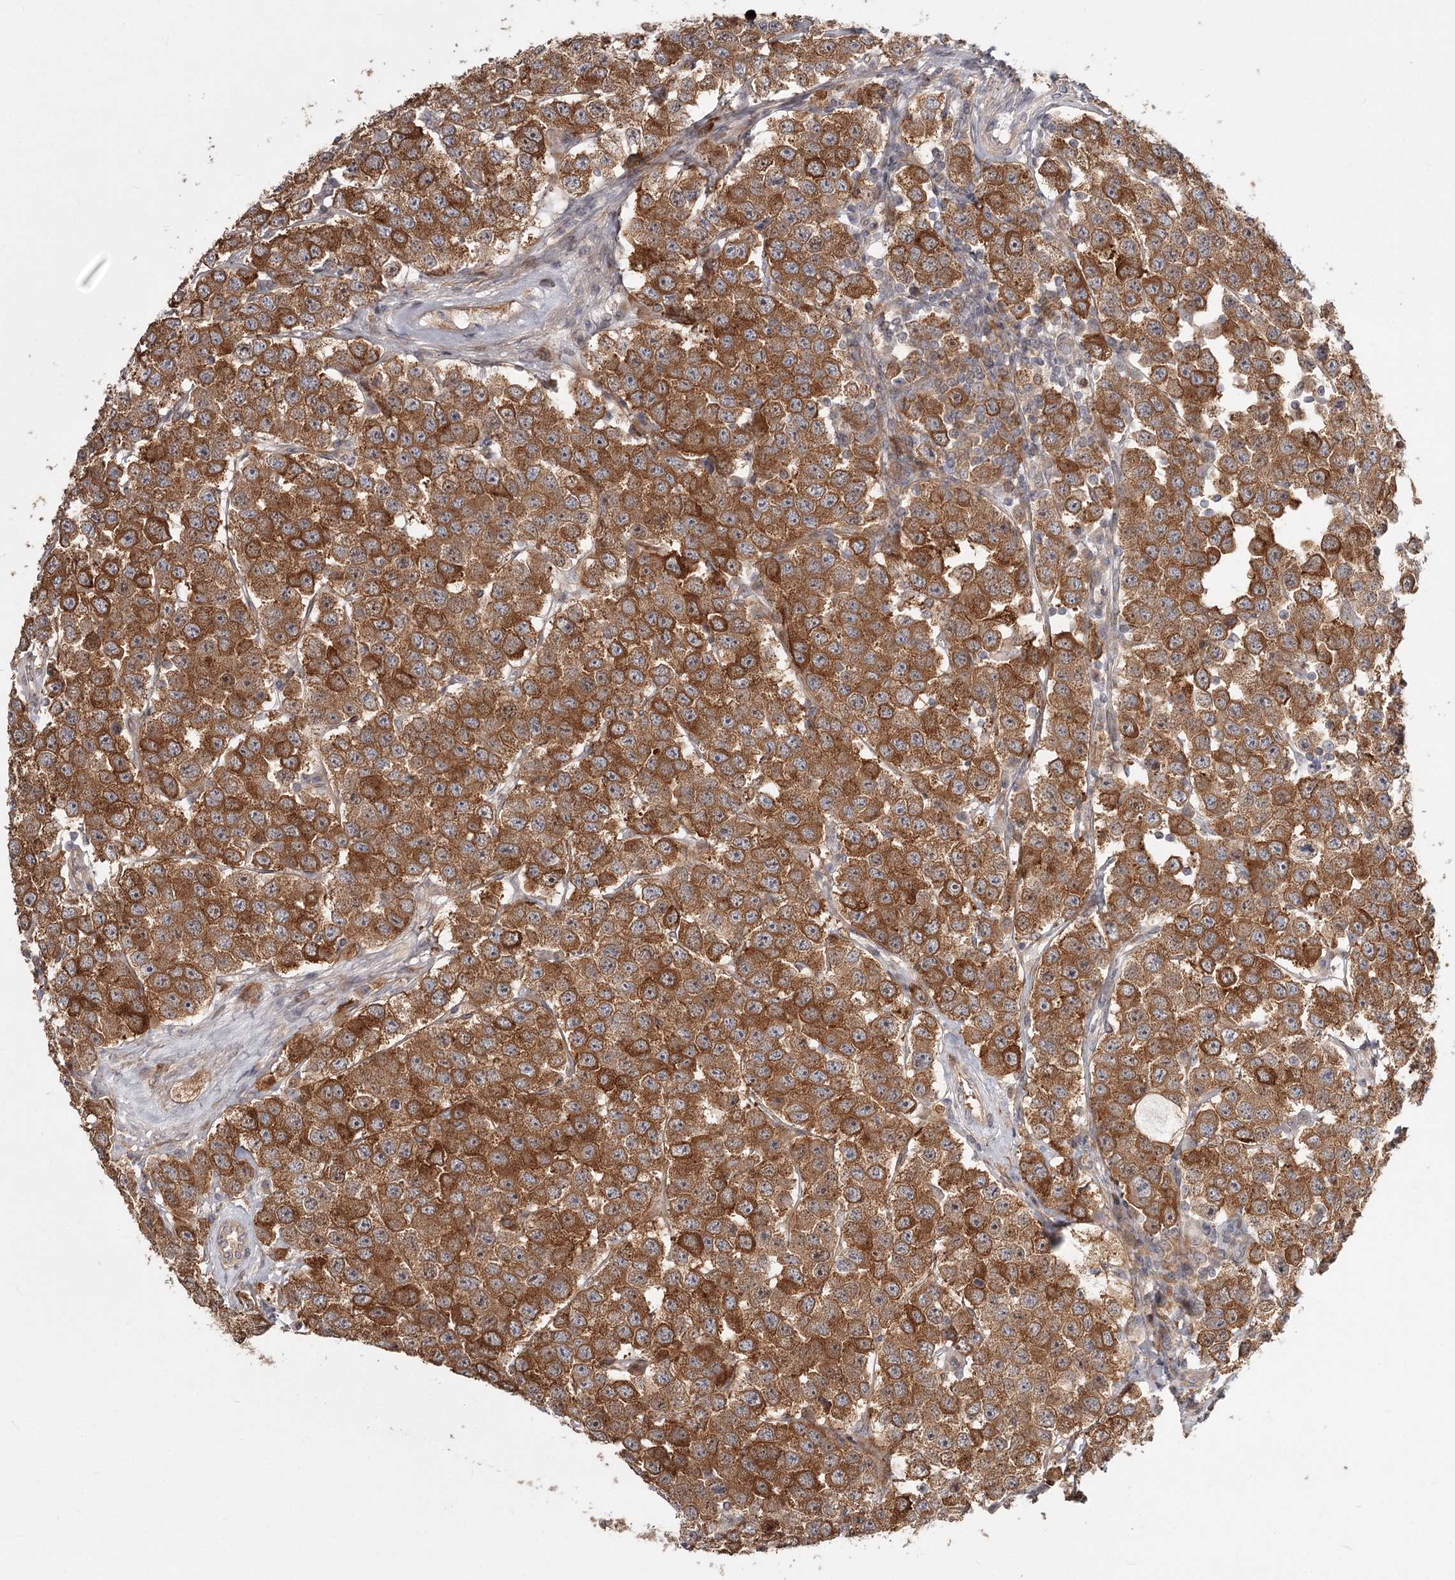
{"staining": {"intensity": "moderate", "quantity": ">75%", "location": "cytoplasmic/membranous"}, "tissue": "testis cancer", "cell_type": "Tumor cells", "image_type": "cancer", "snomed": [{"axis": "morphology", "description": "Seminoma, NOS"}, {"axis": "topography", "description": "Testis"}], "caption": "Immunohistochemistry (DAB) staining of human testis seminoma displays moderate cytoplasmic/membranous protein positivity in approximately >75% of tumor cells. (Stains: DAB (3,3'-diaminobenzidine) in brown, nuclei in blue, Microscopy: brightfield microscopy at high magnification).", "gene": "CCNG2", "patient": {"sex": "male", "age": 28}}